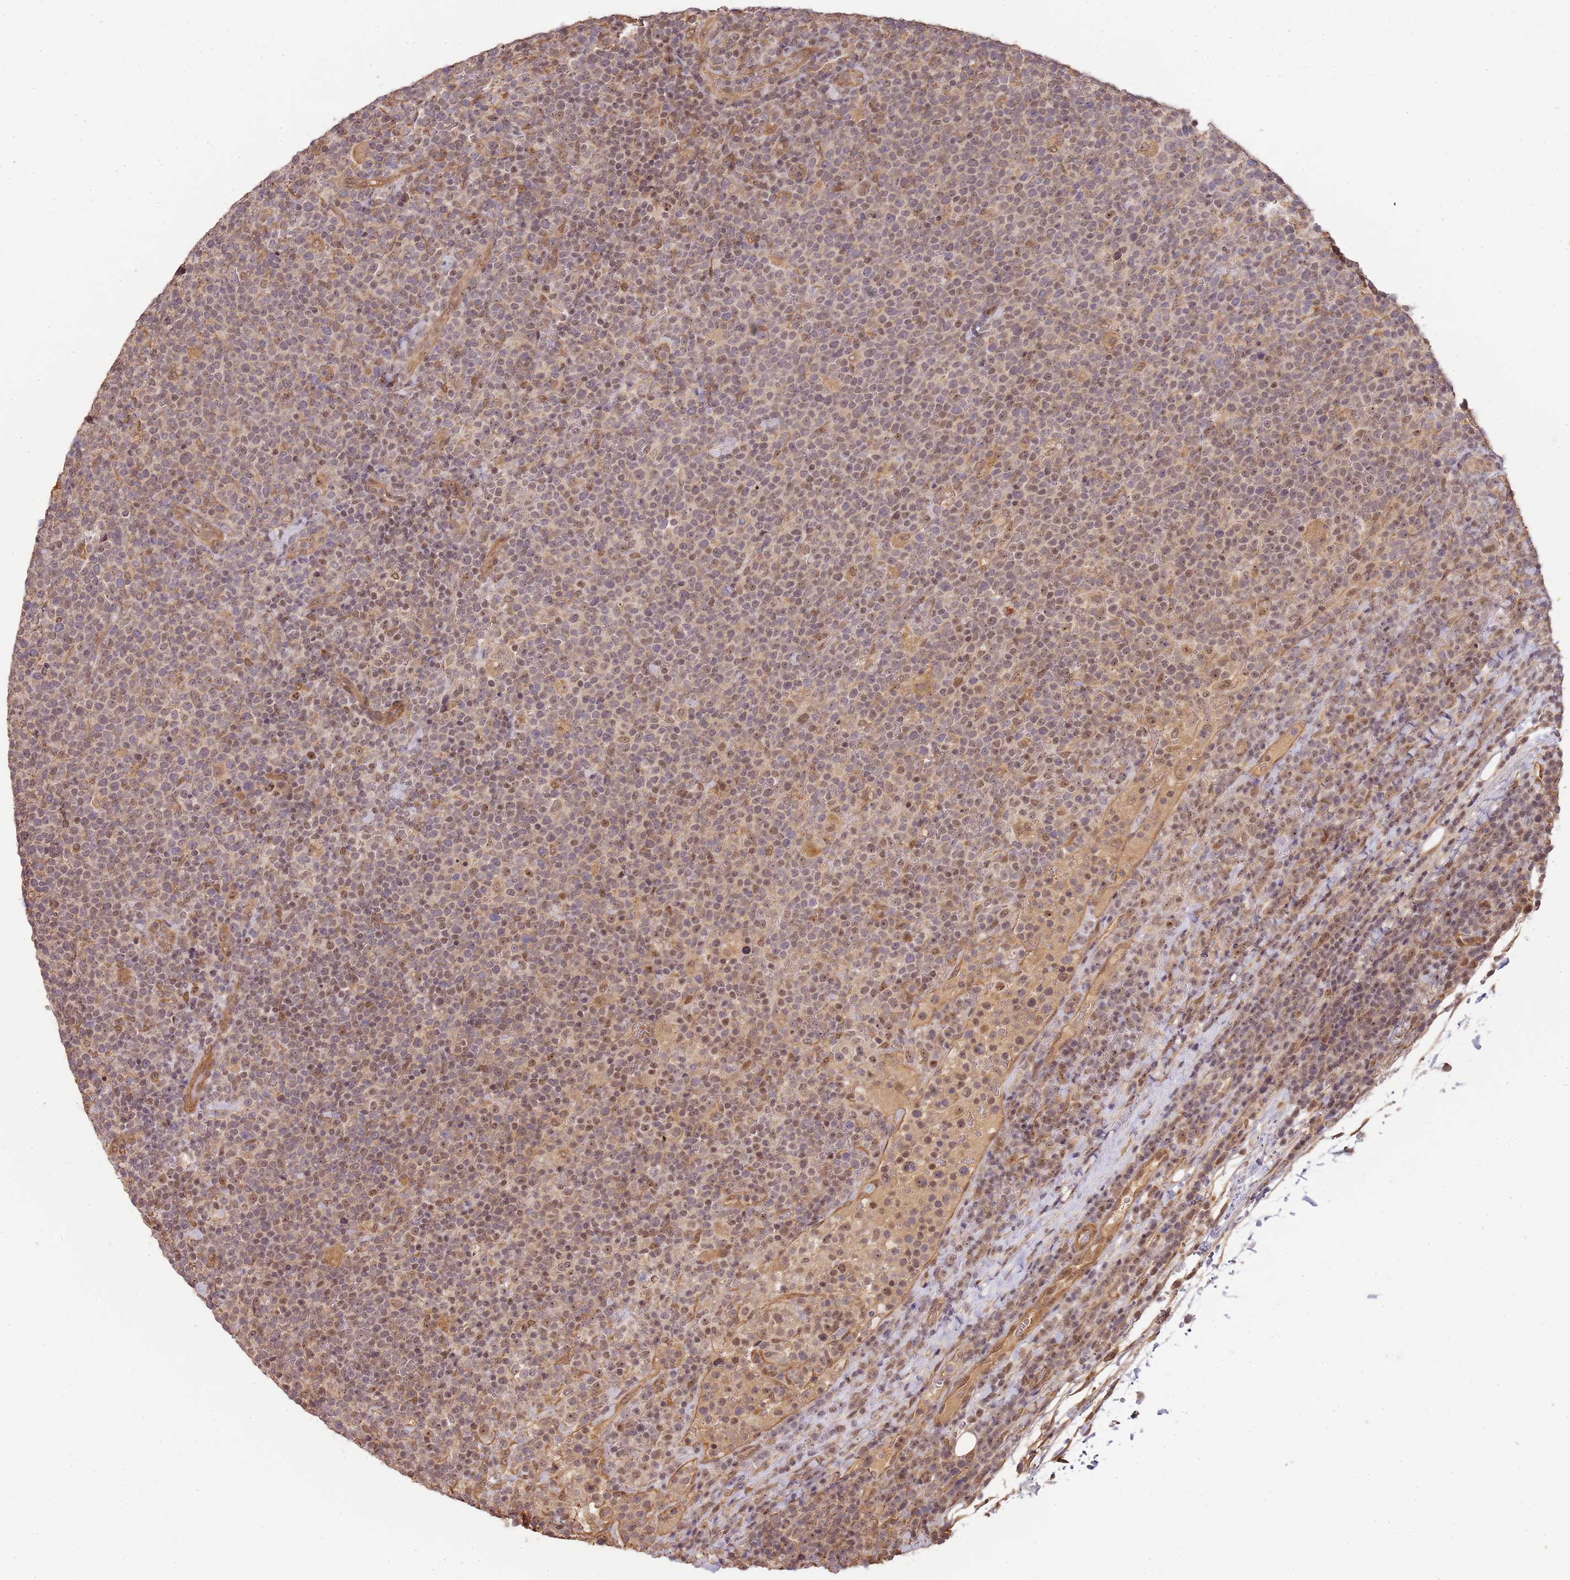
{"staining": {"intensity": "weak", "quantity": "<25%", "location": "cytoplasmic/membranous"}, "tissue": "lymphoma", "cell_type": "Tumor cells", "image_type": "cancer", "snomed": [{"axis": "morphology", "description": "Malignant lymphoma, non-Hodgkin's type, High grade"}, {"axis": "topography", "description": "Lymph node"}], "caption": "A high-resolution micrograph shows immunohistochemistry (IHC) staining of lymphoma, which displays no significant staining in tumor cells. (Brightfield microscopy of DAB (3,3'-diaminobenzidine) immunohistochemistry at high magnification).", "gene": "SURF2", "patient": {"sex": "male", "age": 61}}